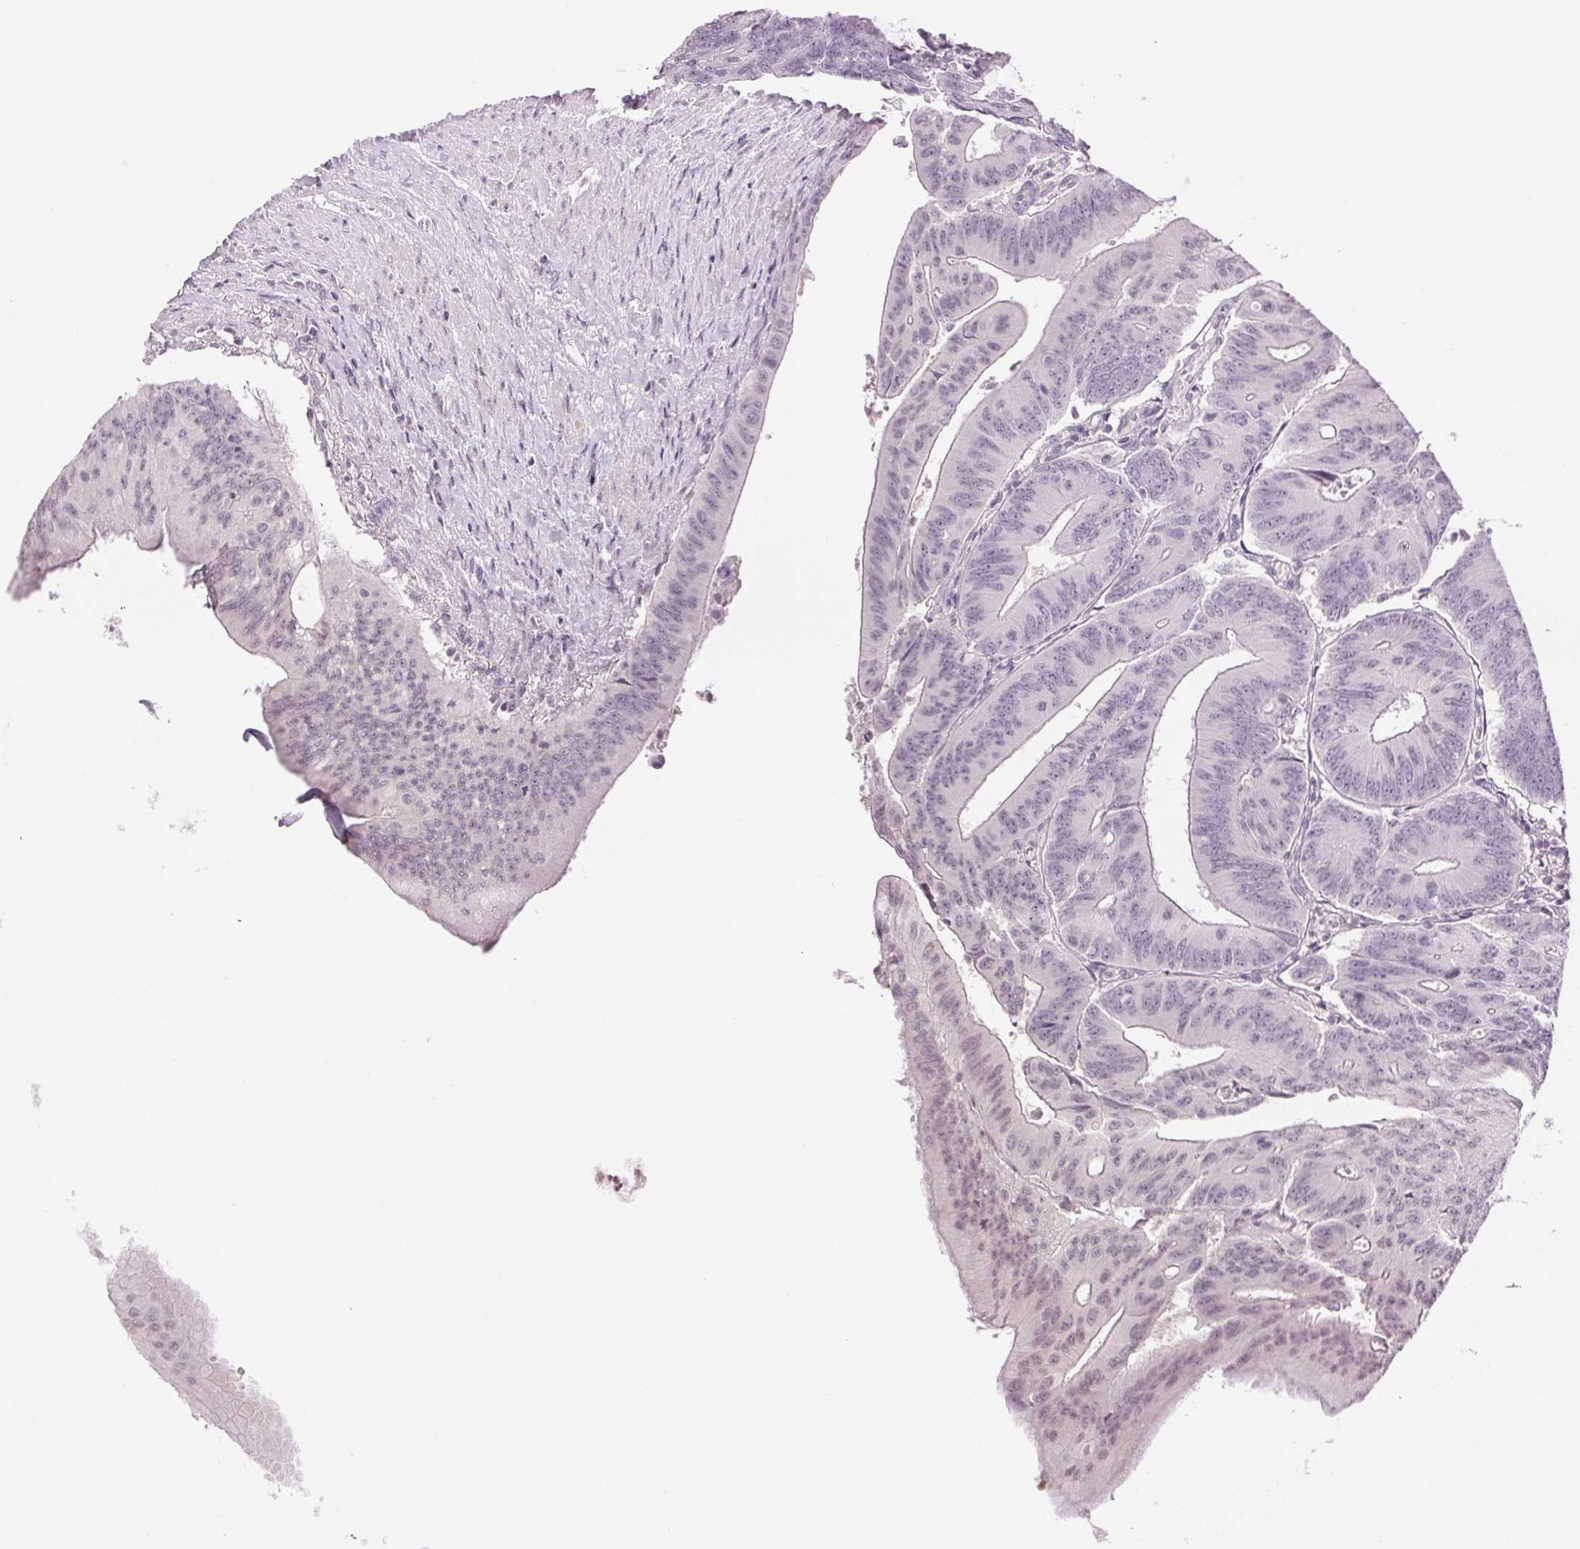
{"staining": {"intensity": "negative", "quantity": "none", "location": "none"}, "tissue": "colorectal cancer", "cell_type": "Tumor cells", "image_type": "cancer", "snomed": [{"axis": "morphology", "description": "Adenocarcinoma, NOS"}, {"axis": "topography", "description": "Colon"}], "caption": "Tumor cells show no significant positivity in colorectal cancer.", "gene": "TNNT3", "patient": {"sex": "male", "age": 65}}